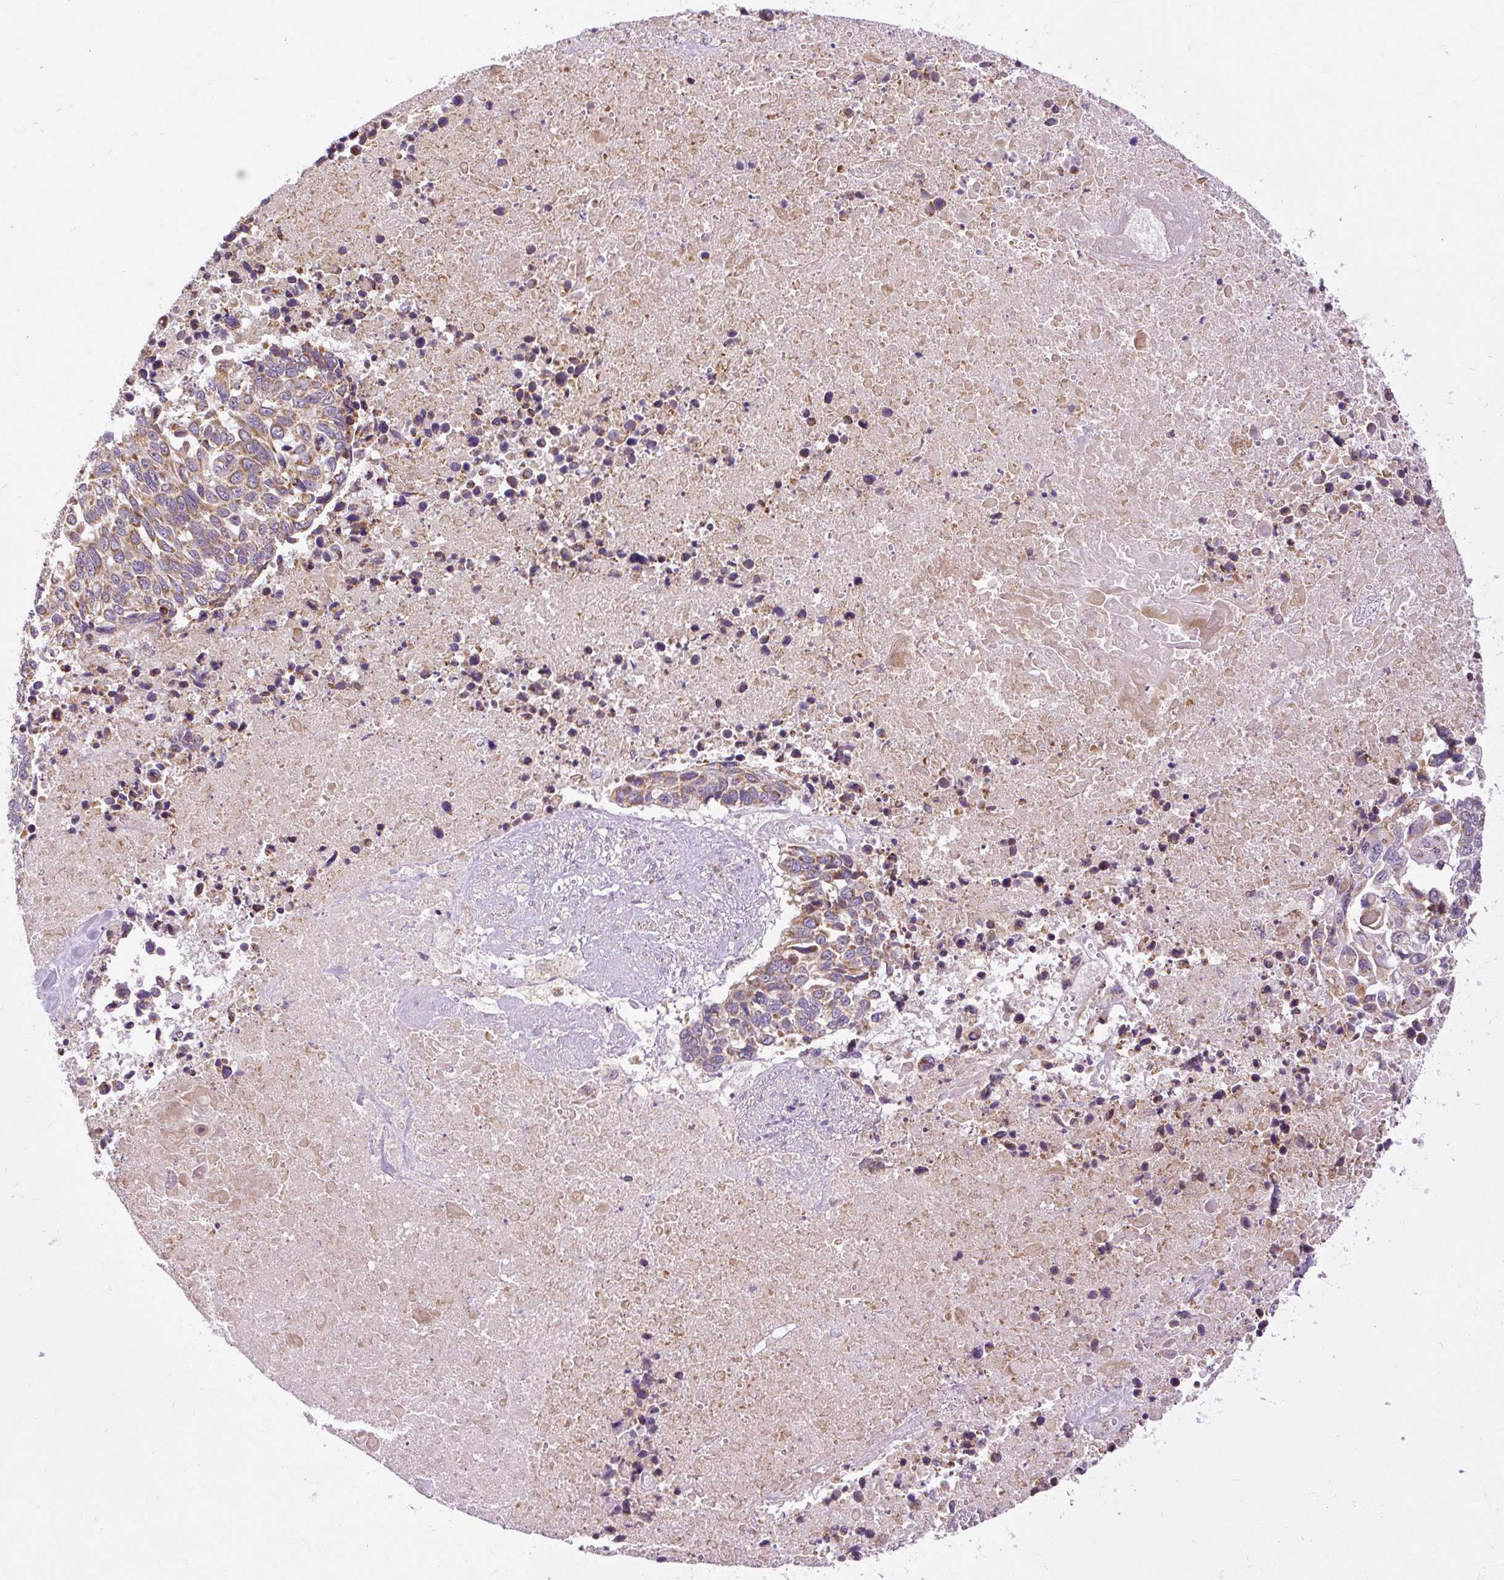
{"staining": {"intensity": "moderate", "quantity": "25%-75%", "location": "cytoplasmic/membranous"}, "tissue": "lung cancer", "cell_type": "Tumor cells", "image_type": "cancer", "snomed": [{"axis": "morphology", "description": "Squamous cell carcinoma, NOS"}, {"axis": "topography", "description": "Lung"}], "caption": "The image demonstrates a brown stain indicating the presence of a protein in the cytoplasmic/membranous of tumor cells in lung squamous cell carcinoma.", "gene": "TM2D3", "patient": {"sex": "male", "age": 62}}